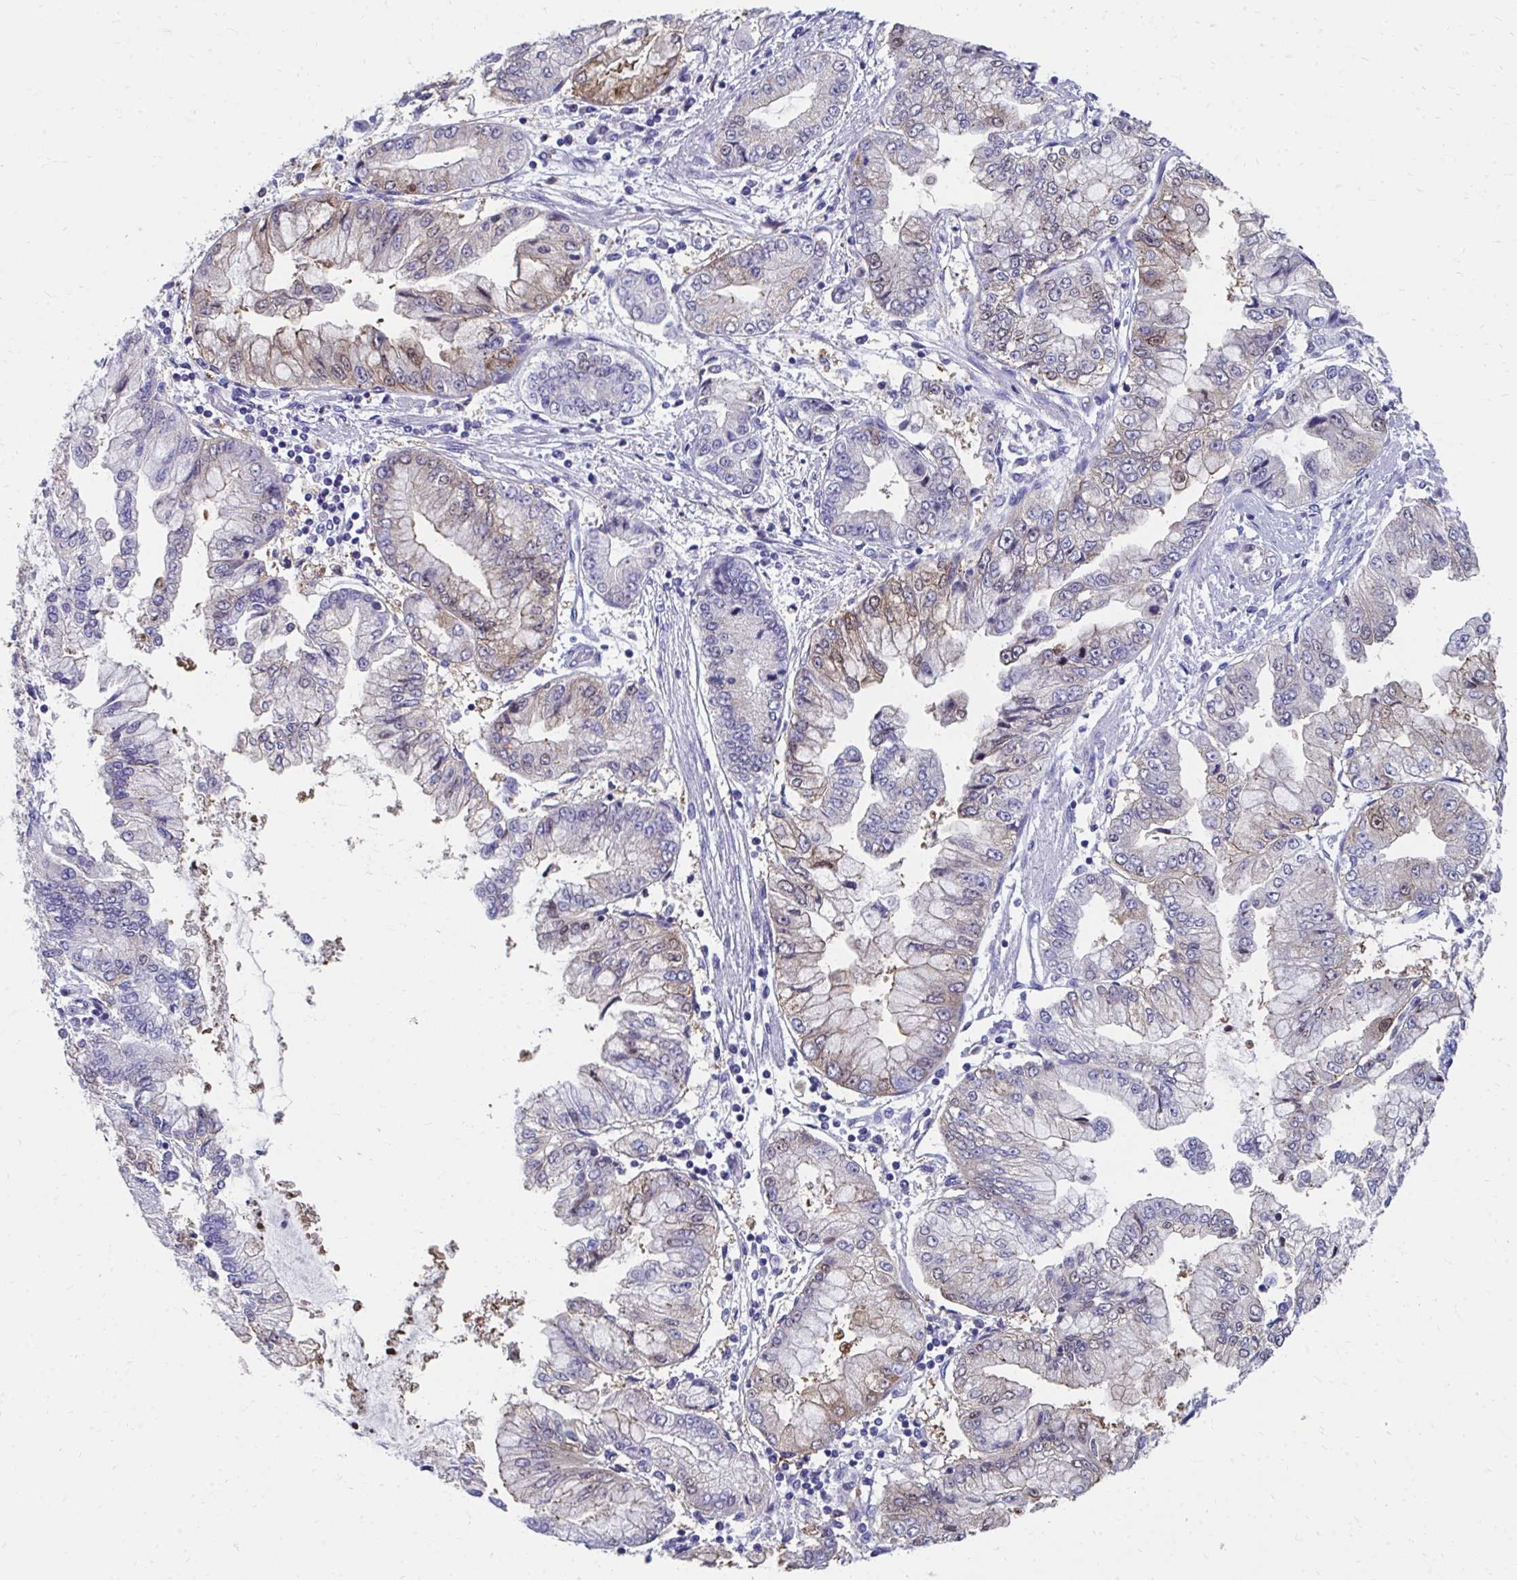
{"staining": {"intensity": "weak", "quantity": "<25%", "location": "cytoplasmic/membranous"}, "tissue": "stomach cancer", "cell_type": "Tumor cells", "image_type": "cancer", "snomed": [{"axis": "morphology", "description": "Adenocarcinoma, NOS"}, {"axis": "topography", "description": "Stomach, upper"}], "caption": "This image is of stomach adenocarcinoma stained with IHC to label a protein in brown with the nuclei are counter-stained blue. There is no positivity in tumor cells.", "gene": "HGD", "patient": {"sex": "female", "age": 74}}